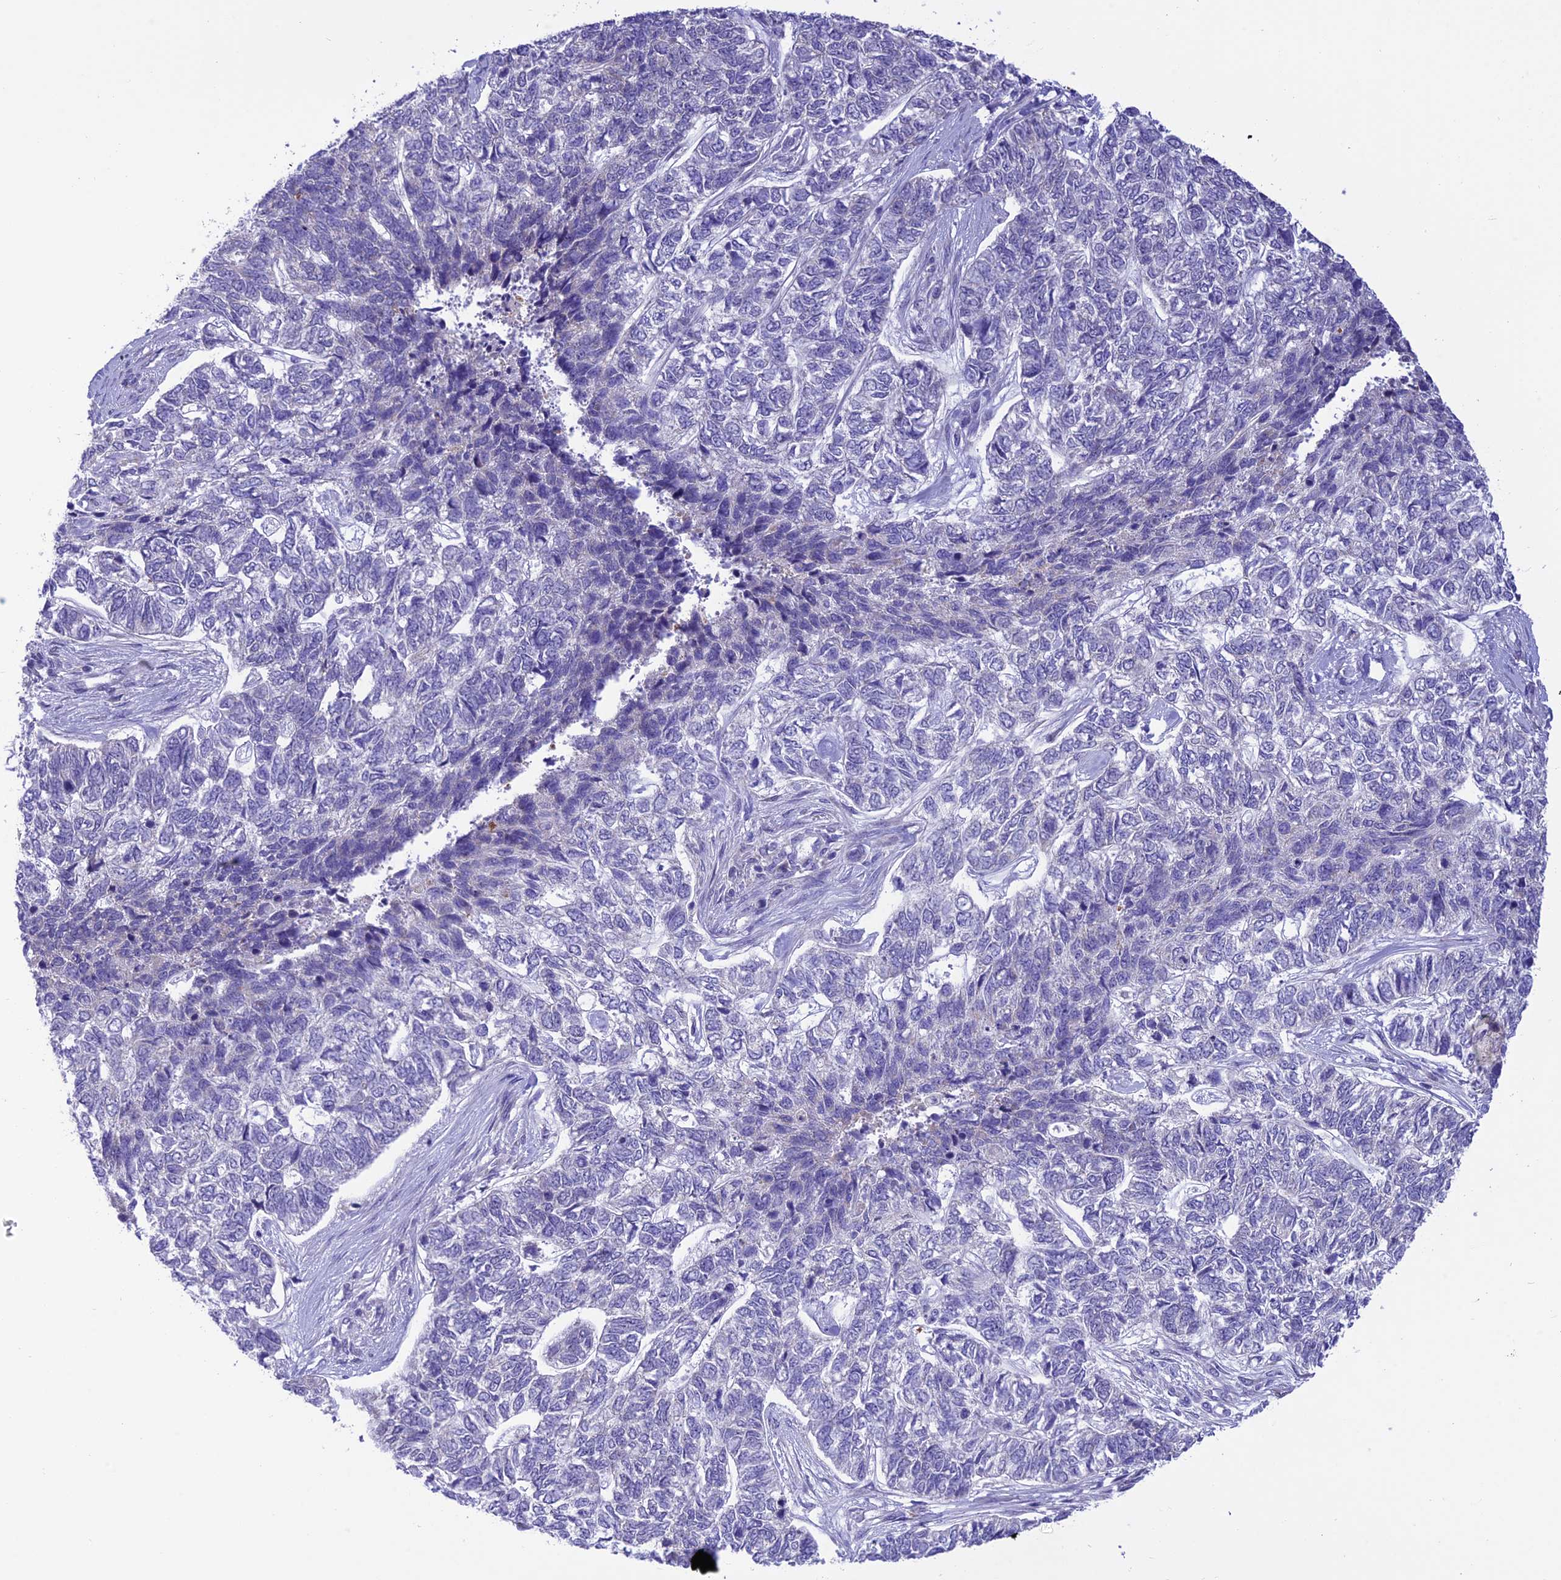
{"staining": {"intensity": "negative", "quantity": "none", "location": "none"}, "tissue": "skin cancer", "cell_type": "Tumor cells", "image_type": "cancer", "snomed": [{"axis": "morphology", "description": "Basal cell carcinoma"}, {"axis": "topography", "description": "Skin"}], "caption": "DAB (3,3'-diaminobenzidine) immunohistochemical staining of skin cancer (basal cell carcinoma) reveals no significant staining in tumor cells. (IHC, brightfield microscopy, high magnification).", "gene": "RNF126", "patient": {"sex": "female", "age": 65}}